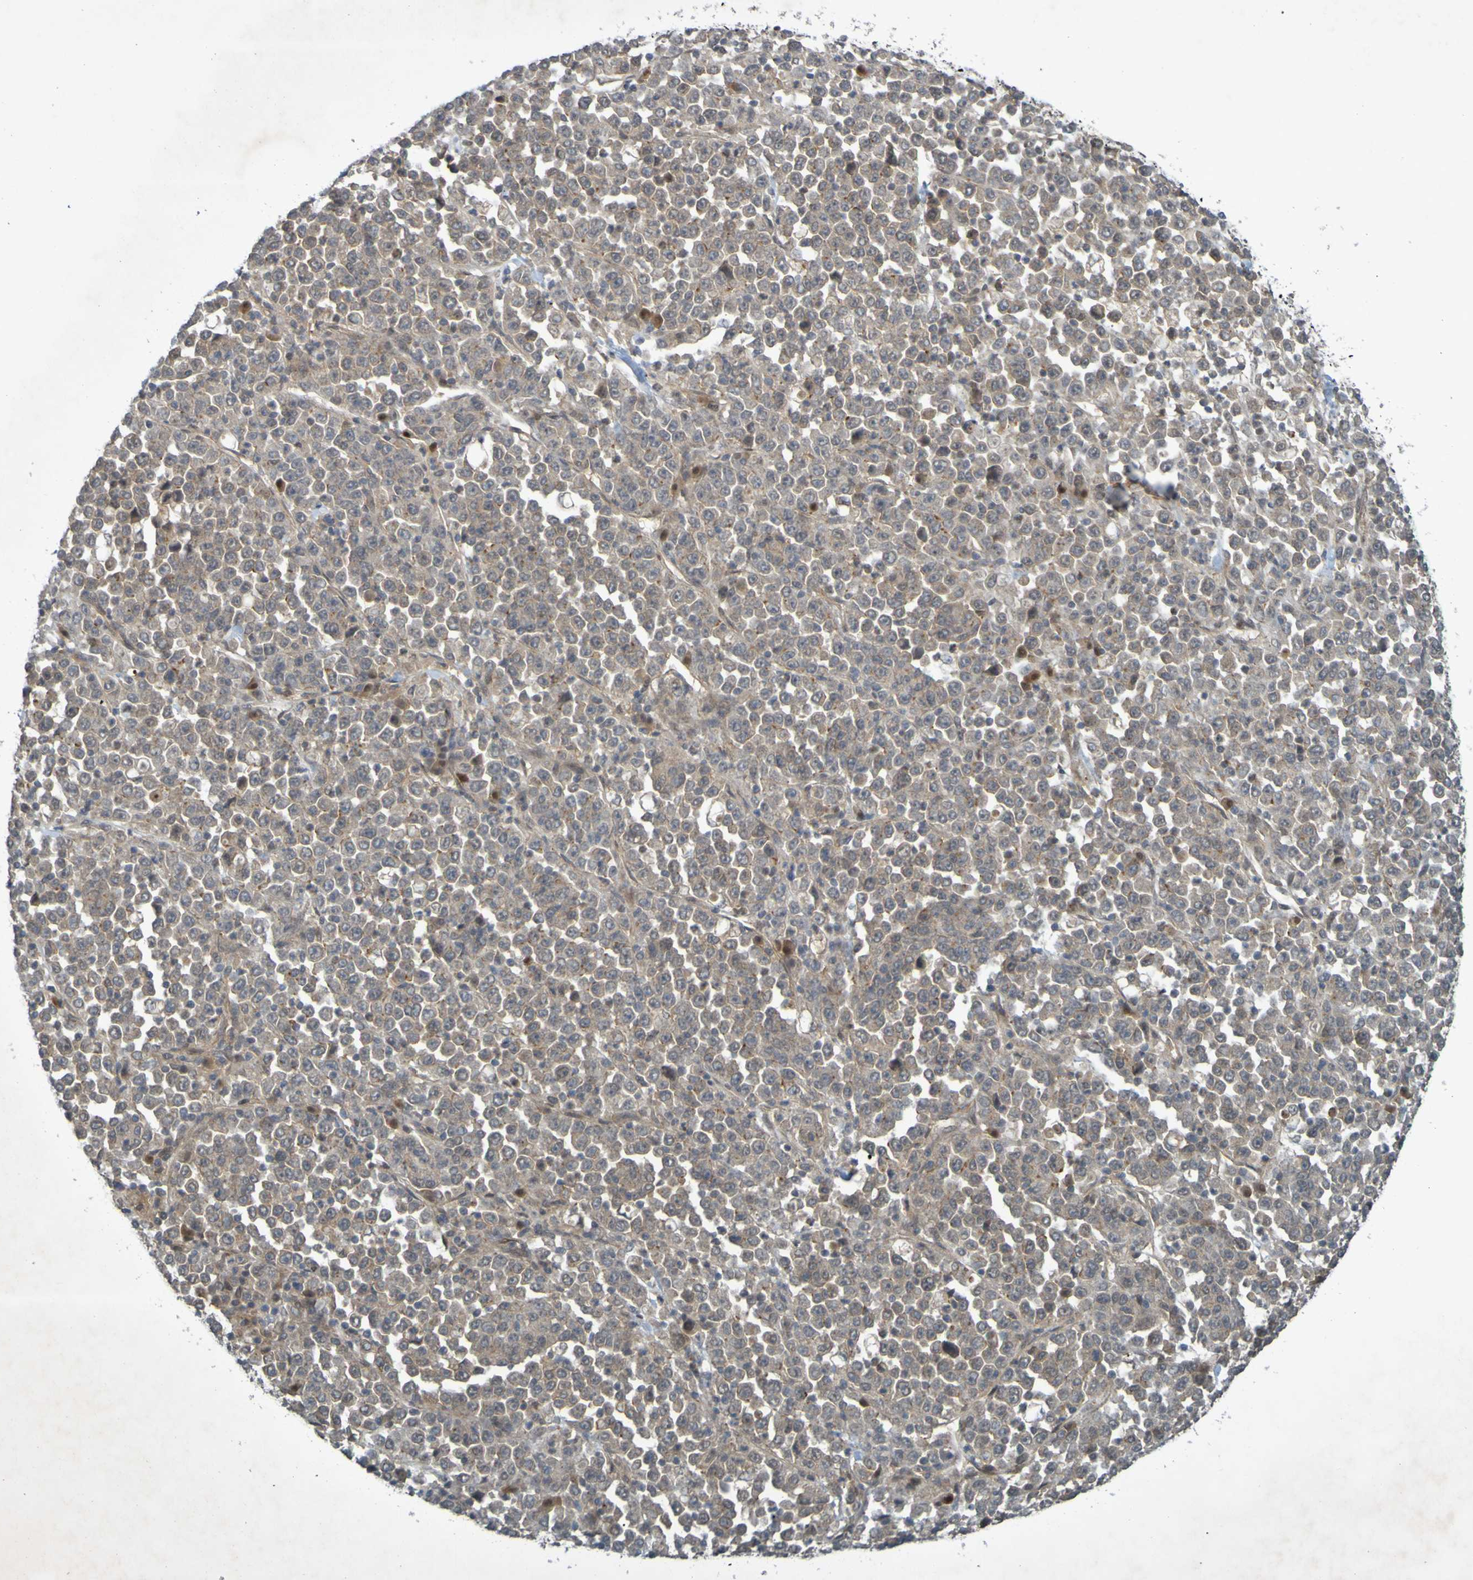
{"staining": {"intensity": "moderate", "quantity": "<25%", "location": "cytoplasmic/membranous"}, "tissue": "stomach cancer", "cell_type": "Tumor cells", "image_type": "cancer", "snomed": [{"axis": "morphology", "description": "Normal tissue, NOS"}, {"axis": "morphology", "description": "Adenocarcinoma, NOS"}, {"axis": "topography", "description": "Stomach, upper"}, {"axis": "topography", "description": "Stomach"}], "caption": "DAB (3,3'-diaminobenzidine) immunohistochemical staining of human adenocarcinoma (stomach) demonstrates moderate cytoplasmic/membranous protein staining in approximately <25% of tumor cells. (DAB IHC with brightfield microscopy, high magnification).", "gene": "ARHGEF11", "patient": {"sex": "male", "age": 59}}